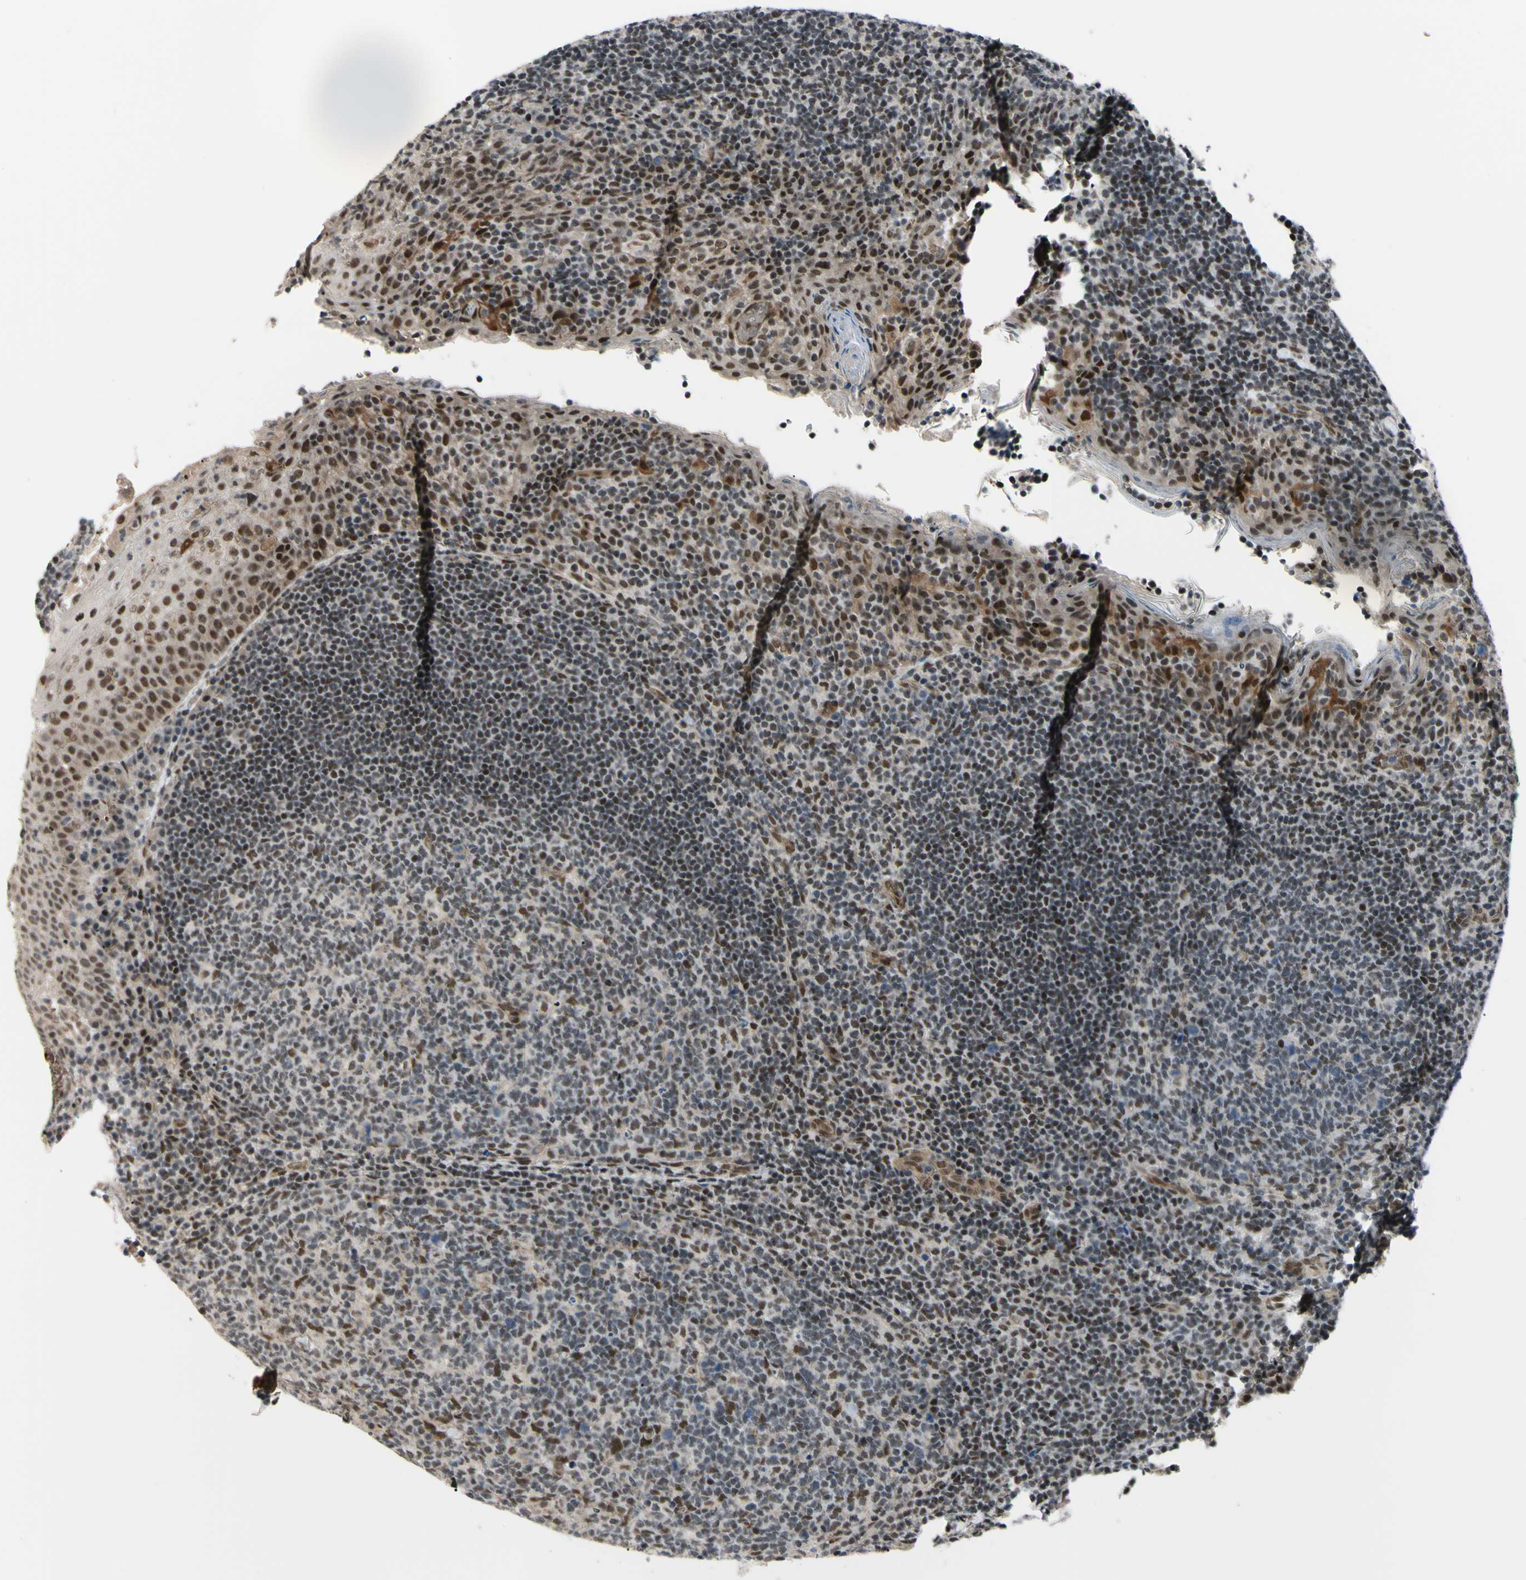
{"staining": {"intensity": "weak", "quantity": ">75%", "location": "nuclear"}, "tissue": "tonsil", "cell_type": "Germinal center cells", "image_type": "normal", "snomed": [{"axis": "morphology", "description": "Normal tissue, NOS"}, {"axis": "topography", "description": "Tonsil"}], "caption": "Weak nuclear staining for a protein is present in about >75% of germinal center cells of unremarkable tonsil using immunohistochemistry.", "gene": "THAP12", "patient": {"sex": "male", "age": 17}}